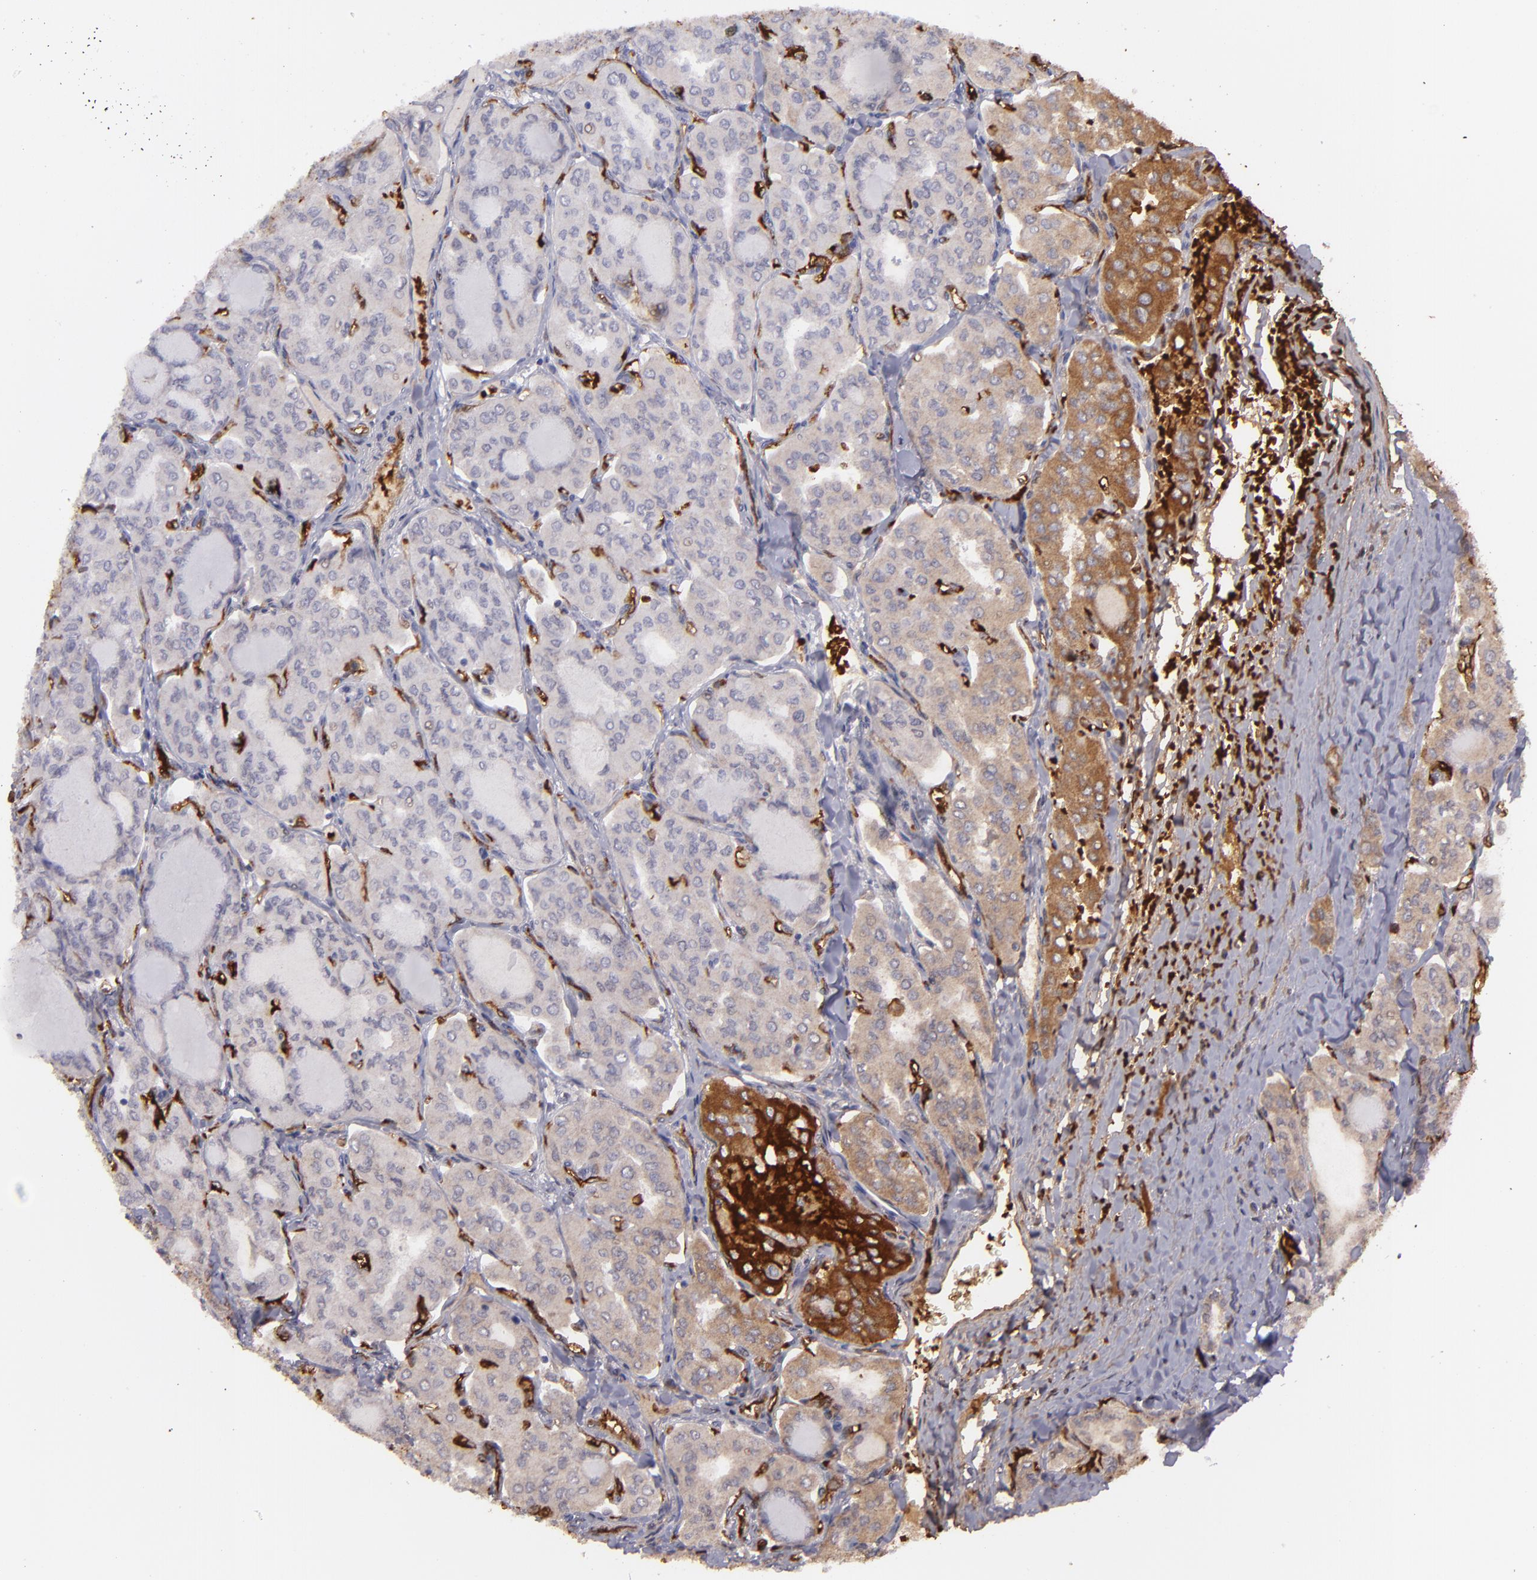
{"staining": {"intensity": "negative", "quantity": "none", "location": "none"}, "tissue": "thyroid cancer", "cell_type": "Tumor cells", "image_type": "cancer", "snomed": [{"axis": "morphology", "description": "Papillary adenocarcinoma, NOS"}, {"axis": "topography", "description": "Thyroid gland"}], "caption": "This is an IHC photomicrograph of human papillary adenocarcinoma (thyroid). There is no expression in tumor cells.", "gene": "ACE", "patient": {"sex": "male", "age": 20}}